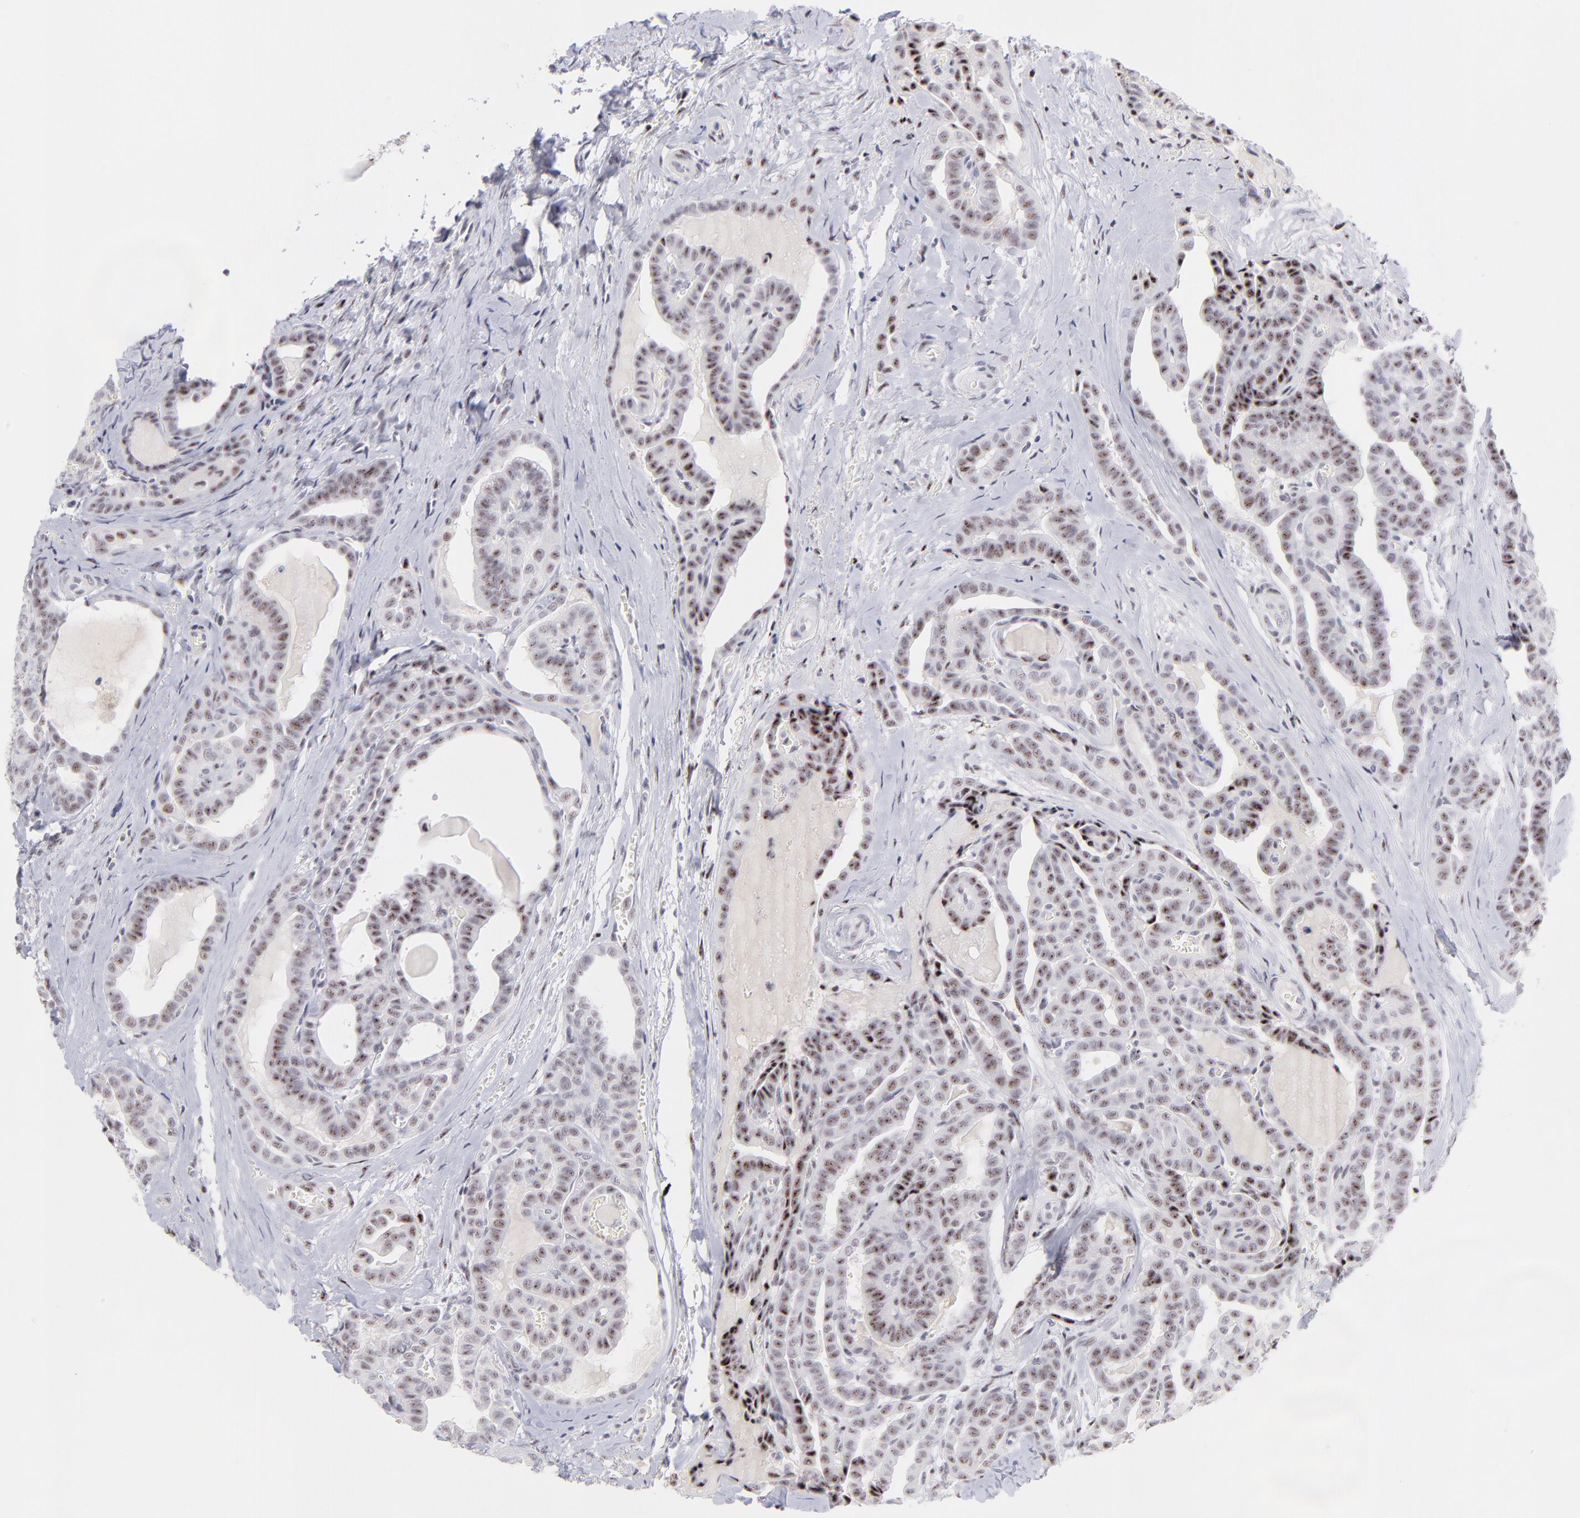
{"staining": {"intensity": "moderate", "quantity": ">75%", "location": "nuclear"}, "tissue": "thyroid cancer", "cell_type": "Tumor cells", "image_type": "cancer", "snomed": [{"axis": "morphology", "description": "Carcinoma, NOS"}, {"axis": "topography", "description": "Thyroid gland"}], "caption": "Thyroid cancer (carcinoma) stained with immunohistochemistry reveals moderate nuclear expression in approximately >75% of tumor cells.", "gene": "CDC25C", "patient": {"sex": "female", "age": 91}}